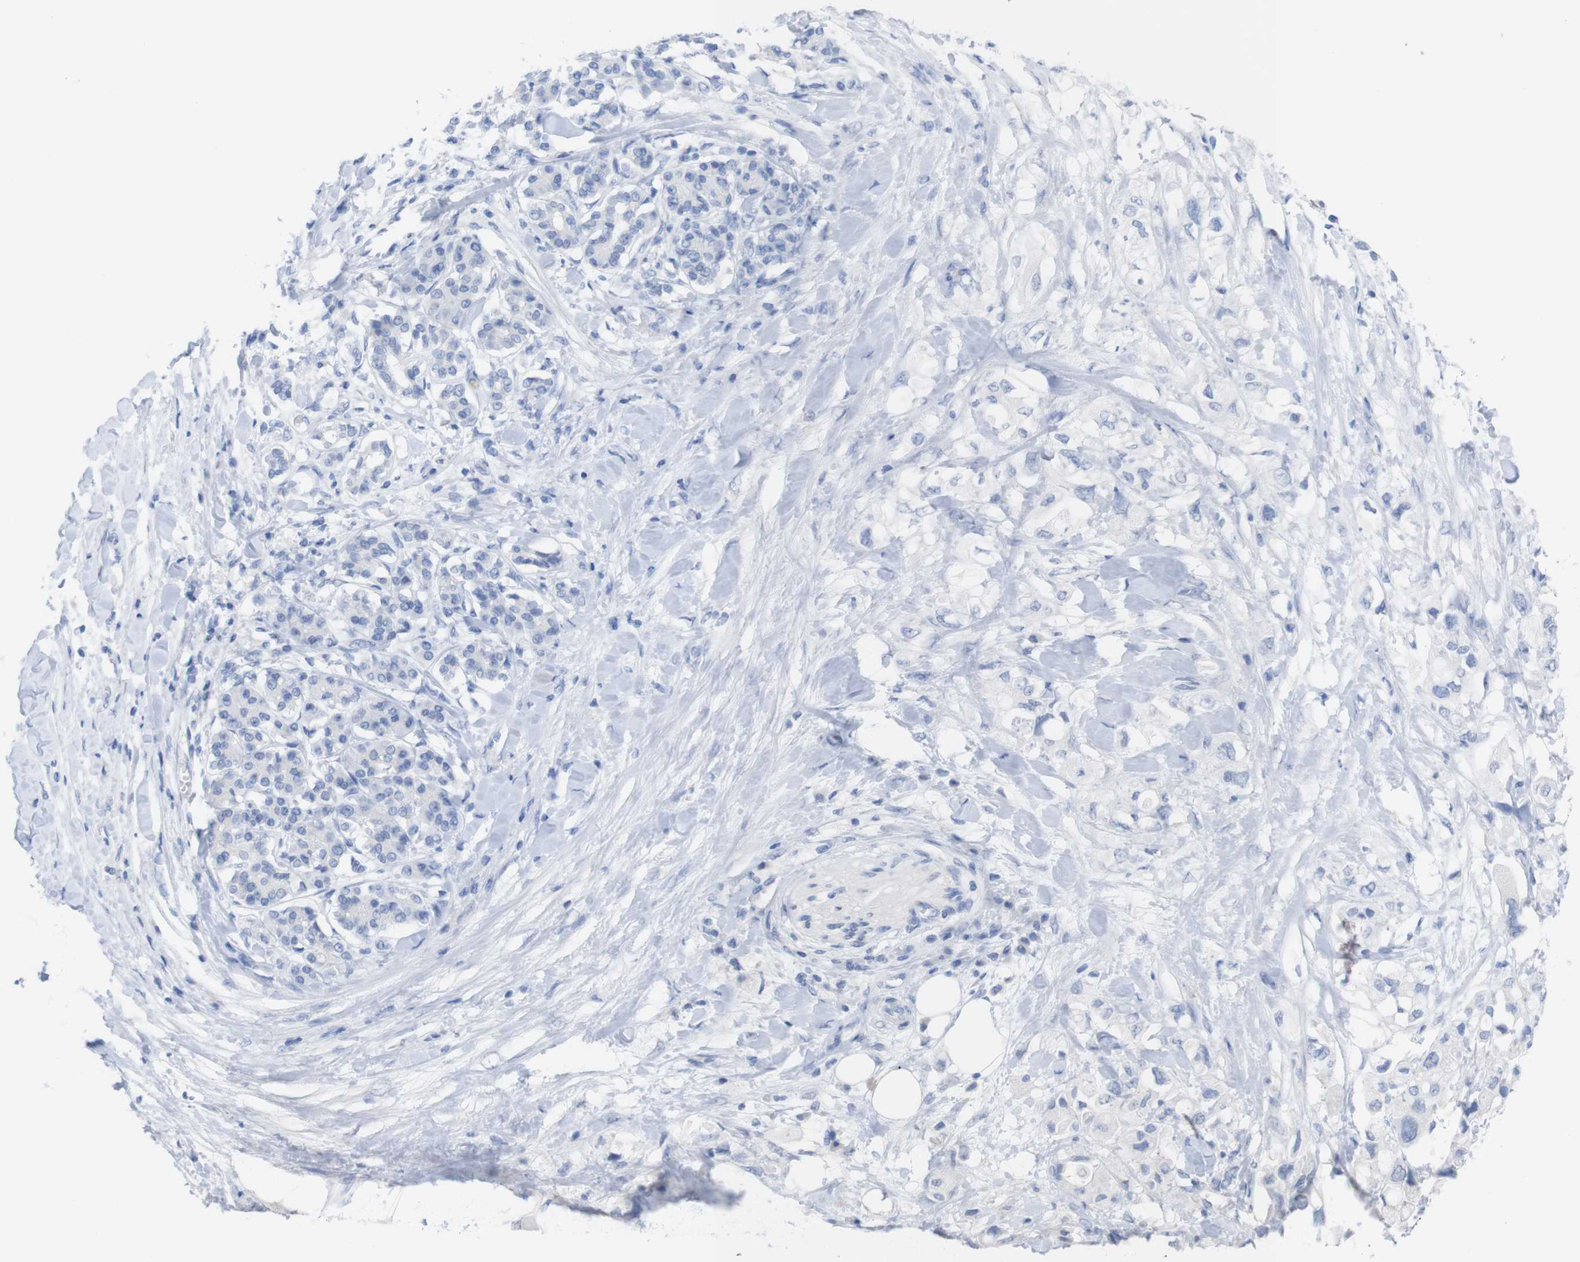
{"staining": {"intensity": "negative", "quantity": "none", "location": "none"}, "tissue": "pancreatic cancer", "cell_type": "Tumor cells", "image_type": "cancer", "snomed": [{"axis": "morphology", "description": "Adenocarcinoma, NOS"}, {"axis": "topography", "description": "Pancreas"}], "caption": "This is an immunohistochemistry photomicrograph of human pancreatic cancer. There is no positivity in tumor cells.", "gene": "PNMA1", "patient": {"sex": "female", "age": 56}}